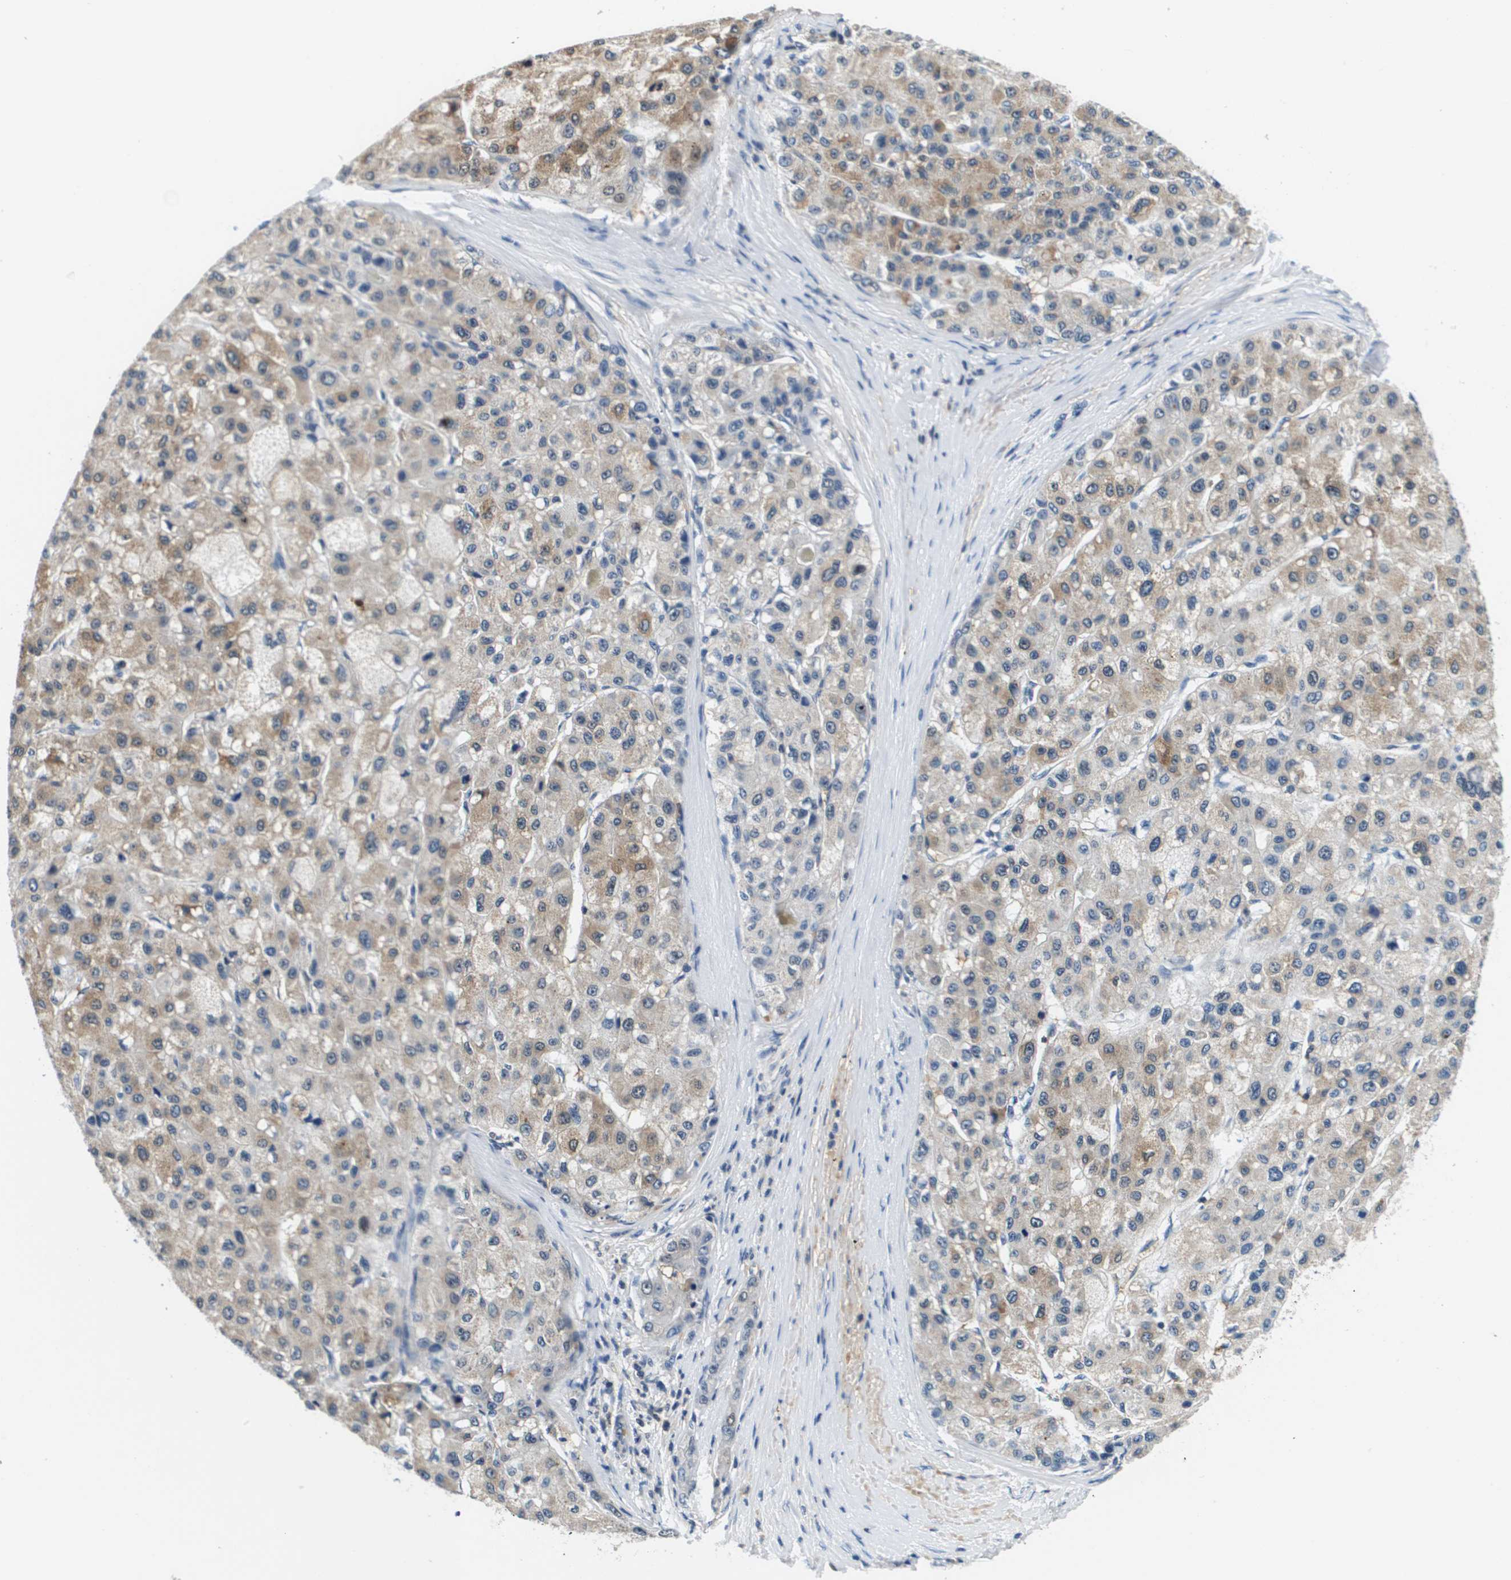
{"staining": {"intensity": "weak", "quantity": ">75%", "location": "cytoplasmic/membranous"}, "tissue": "liver cancer", "cell_type": "Tumor cells", "image_type": "cancer", "snomed": [{"axis": "morphology", "description": "Carcinoma, Hepatocellular, NOS"}, {"axis": "topography", "description": "Liver"}], "caption": "Weak cytoplasmic/membranous staining for a protein is seen in about >75% of tumor cells of liver hepatocellular carcinoma using immunohistochemistry.", "gene": "KCNQ5", "patient": {"sex": "male", "age": 80}}